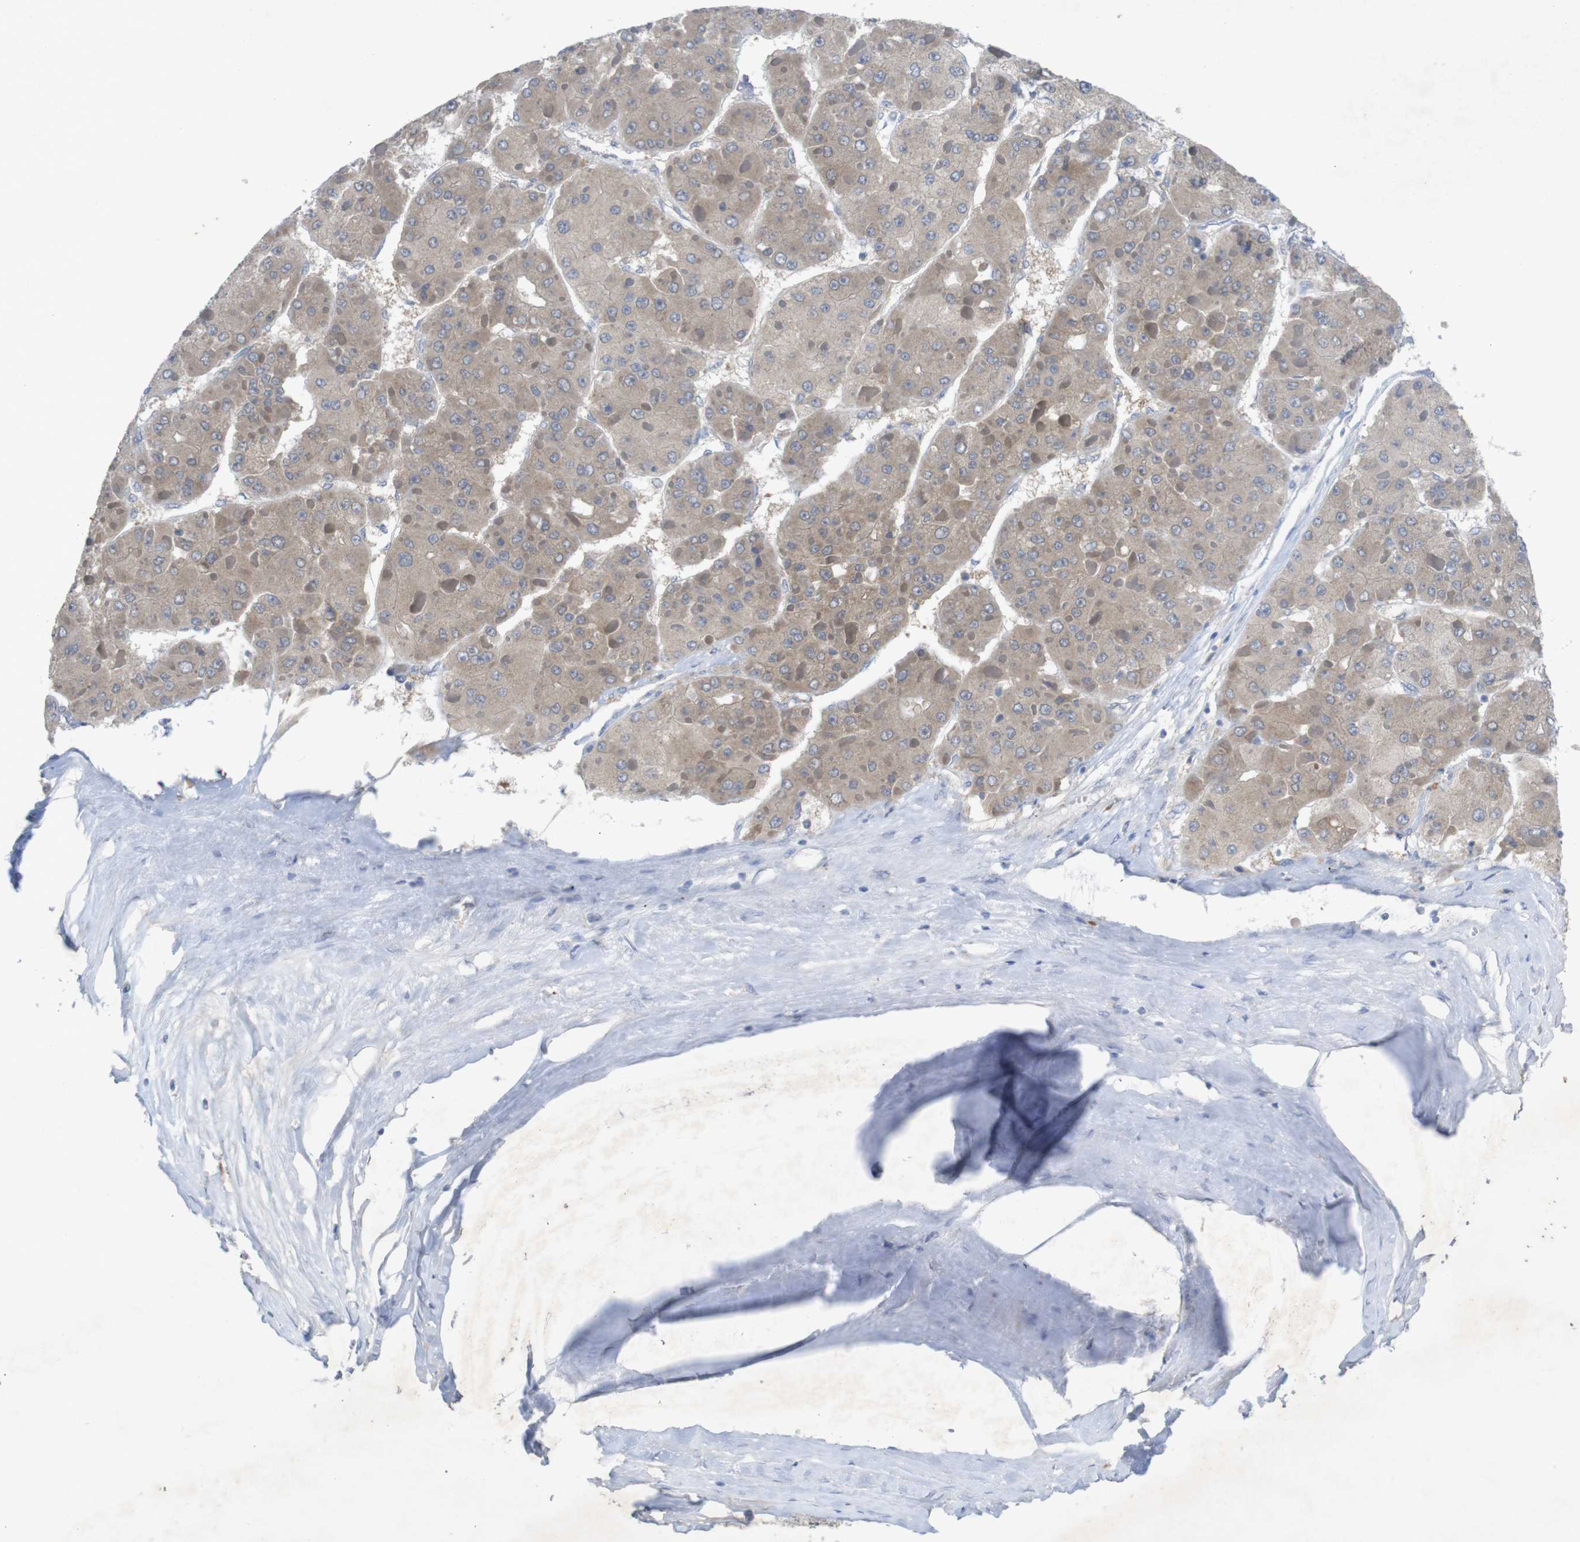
{"staining": {"intensity": "moderate", "quantity": ">75%", "location": "cytoplasmic/membranous"}, "tissue": "liver cancer", "cell_type": "Tumor cells", "image_type": "cancer", "snomed": [{"axis": "morphology", "description": "Carcinoma, Hepatocellular, NOS"}, {"axis": "topography", "description": "Liver"}], "caption": "IHC of human hepatocellular carcinoma (liver) shows medium levels of moderate cytoplasmic/membranous expression in approximately >75% of tumor cells. IHC stains the protein of interest in brown and the nuclei are stained blue.", "gene": "BCAR3", "patient": {"sex": "female", "age": 73}}